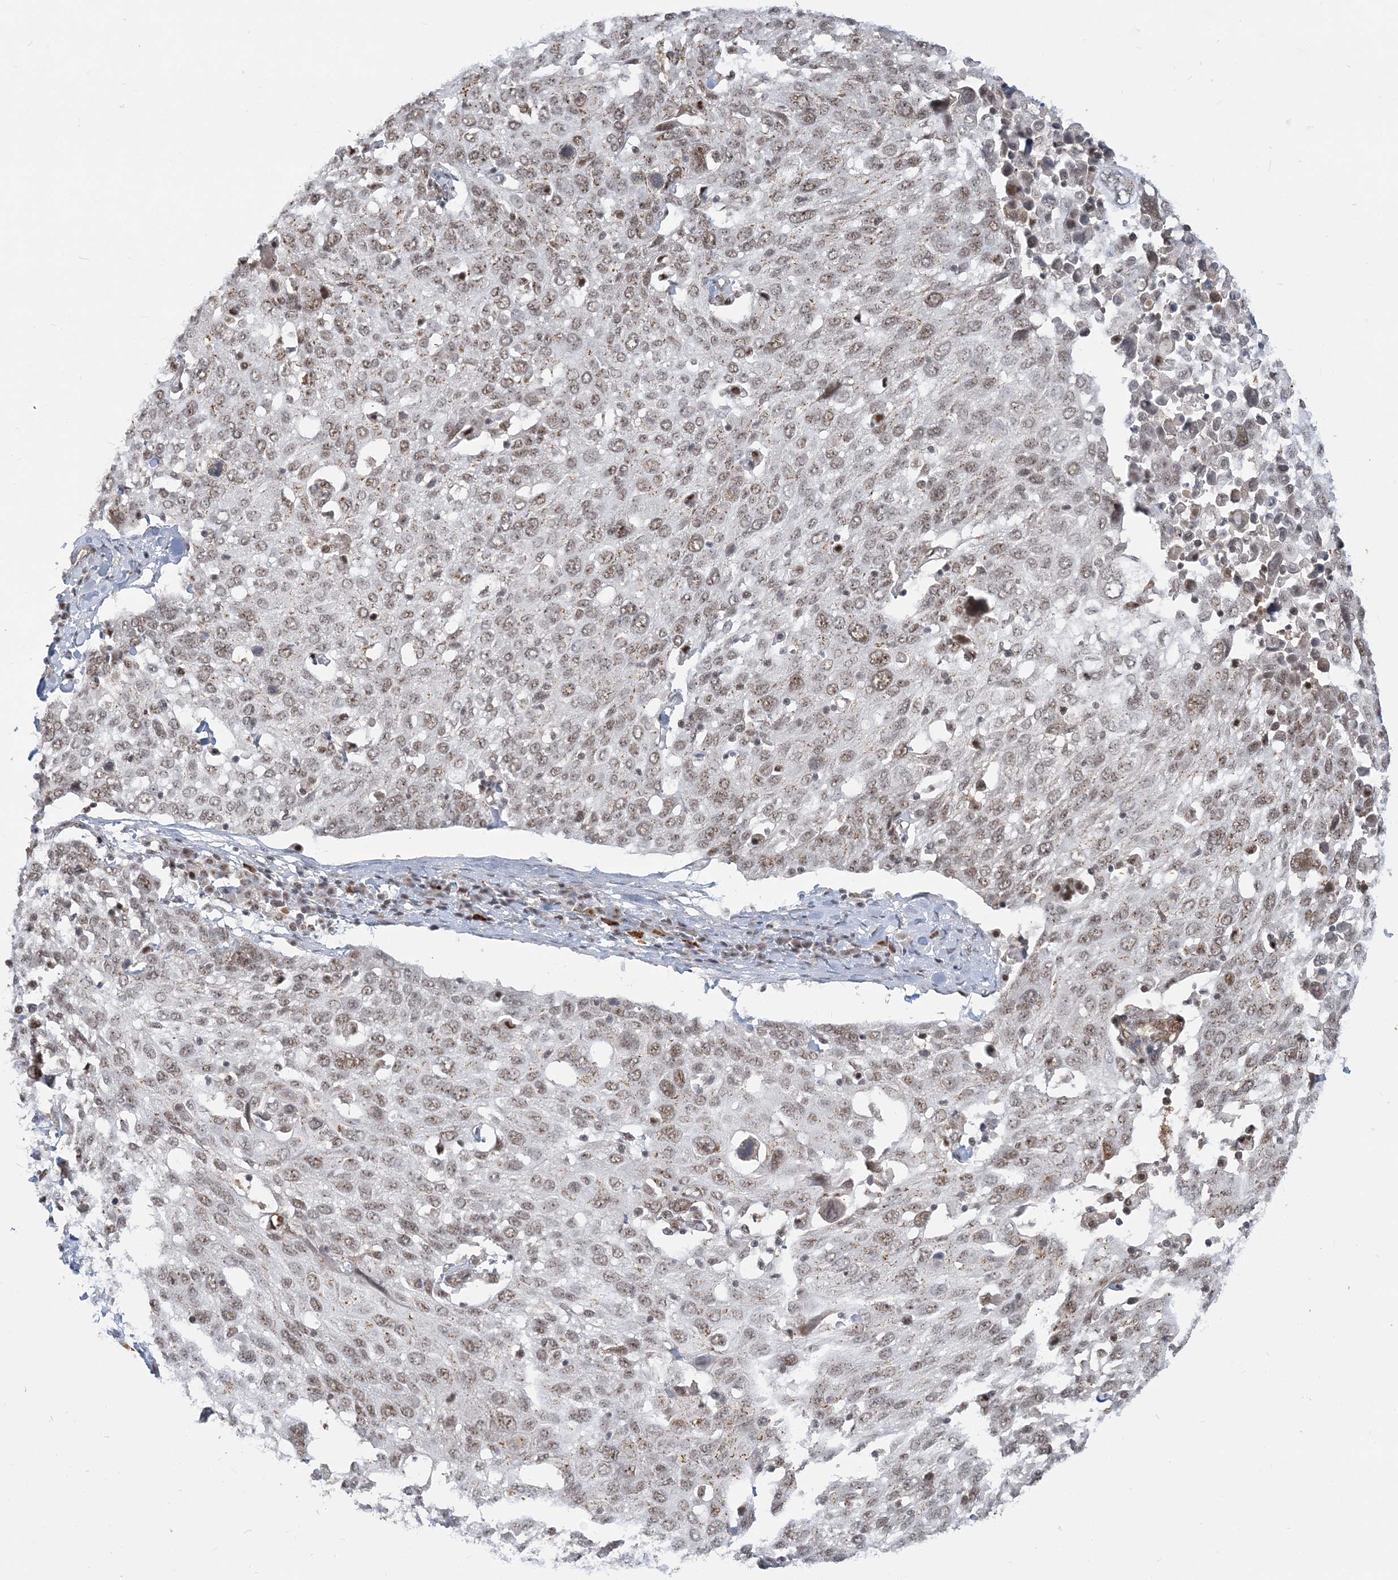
{"staining": {"intensity": "weak", "quantity": ">75%", "location": "nuclear"}, "tissue": "lung cancer", "cell_type": "Tumor cells", "image_type": "cancer", "snomed": [{"axis": "morphology", "description": "Squamous cell carcinoma, NOS"}, {"axis": "topography", "description": "Lung"}], "caption": "DAB immunohistochemical staining of lung cancer (squamous cell carcinoma) demonstrates weak nuclear protein positivity in approximately >75% of tumor cells. (DAB = brown stain, brightfield microscopy at high magnification).", "gene": "PLRG1", "patient": {"sex": "male", "age": 65}}